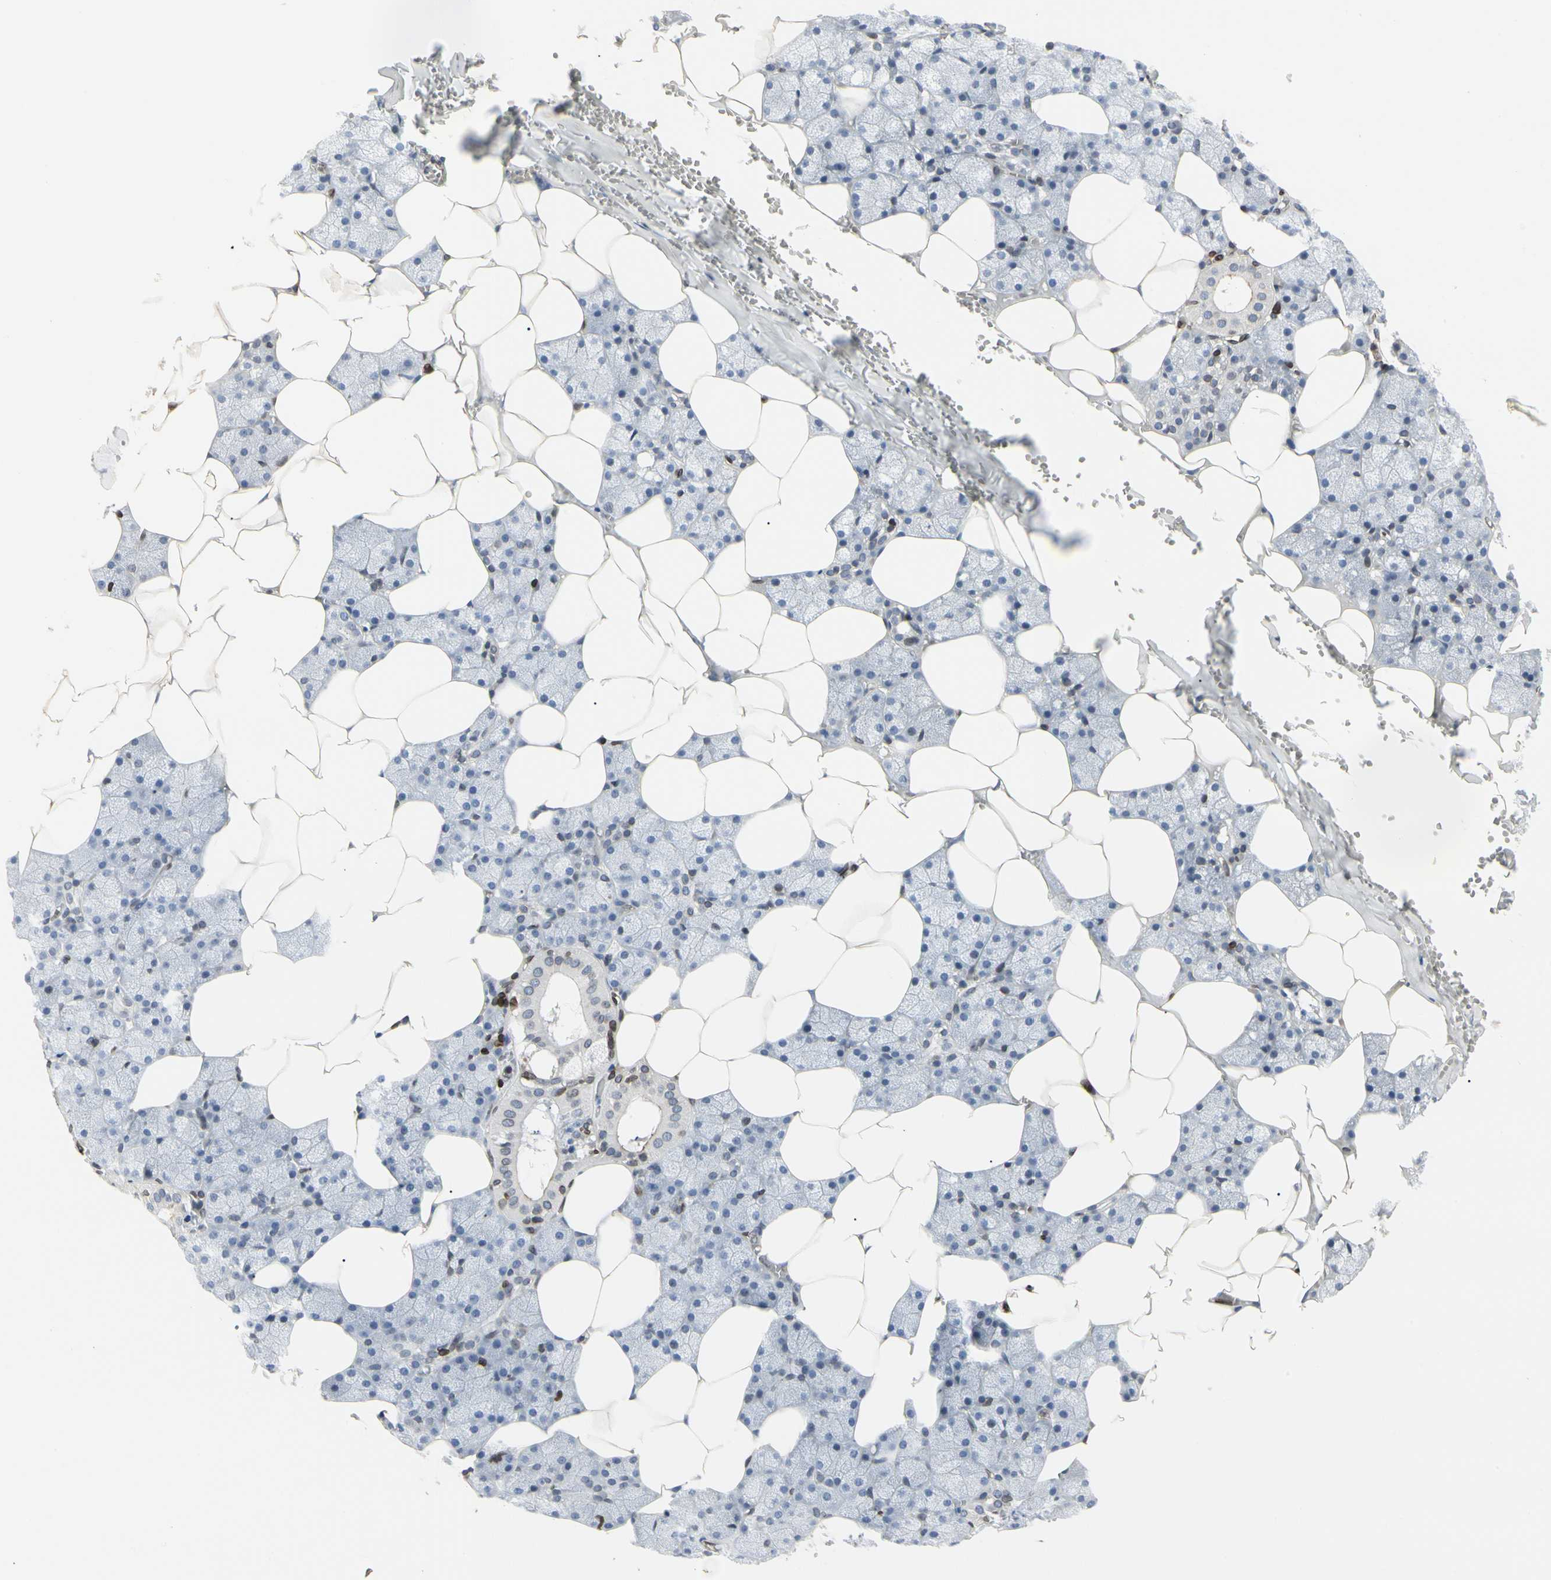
{"staining": {"intensity": "weak", "quantity": "<25%", "location": "cytoplasmic/membranous,nuclear"}, "tissue": "salivary gland", "cell_type": "Glandular cells", "image_type": "normal", "snomed": [{"axis": "morphology", "description": "Normal tissue, NOS"}, {"axis": "topography", "description": "Salivary gland"}], "caption": "DAB (3,3'-diaminobenzidine) immunohistochemical staining of unremarkable salivary gland displays no significant expression in glandular cells.", "gene": "TMPO", "patient": {"sex": "male", "age": 62}}